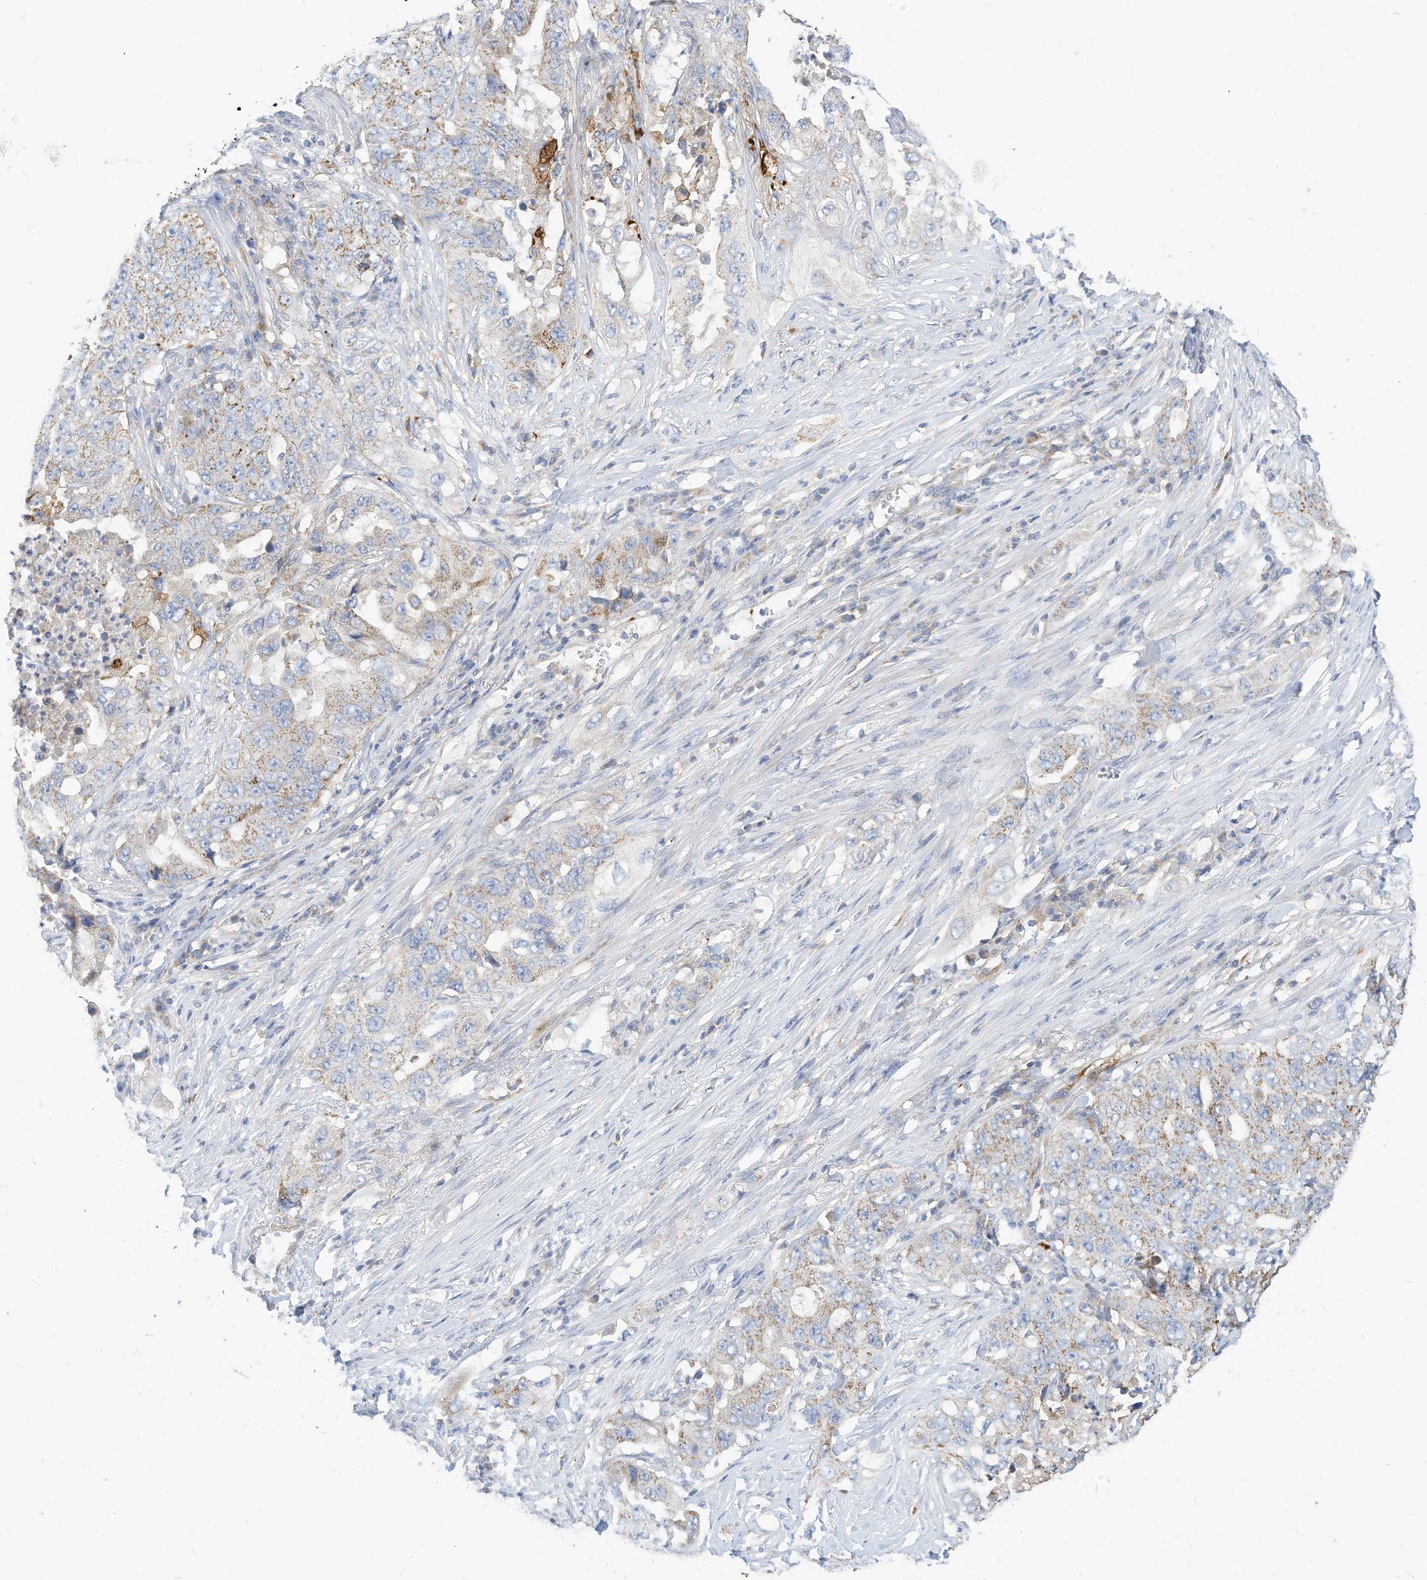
{"staining": {"intensity": "weak", "quantity": "25%-75%", "location": "cytoplasmic/membranous"}, "tissue": "lung cancer", "cell_type": "Tumor cells", "image_type": "cancer", "snomed": [{"axis": "morphology", "description": "Adenocarcinoma, NOS"}, {"axis": "topography", "description": "Lung"}], "caption": "A histopathology image showing weak cytoplasmic/membranous positivity in about 25%-75% of tumor cells in adenocarcinoma (lung), as visualized by brown immunohistochemical staining.", "gene": "RHOH", "patient": {"sex": "female", "age": 51}}